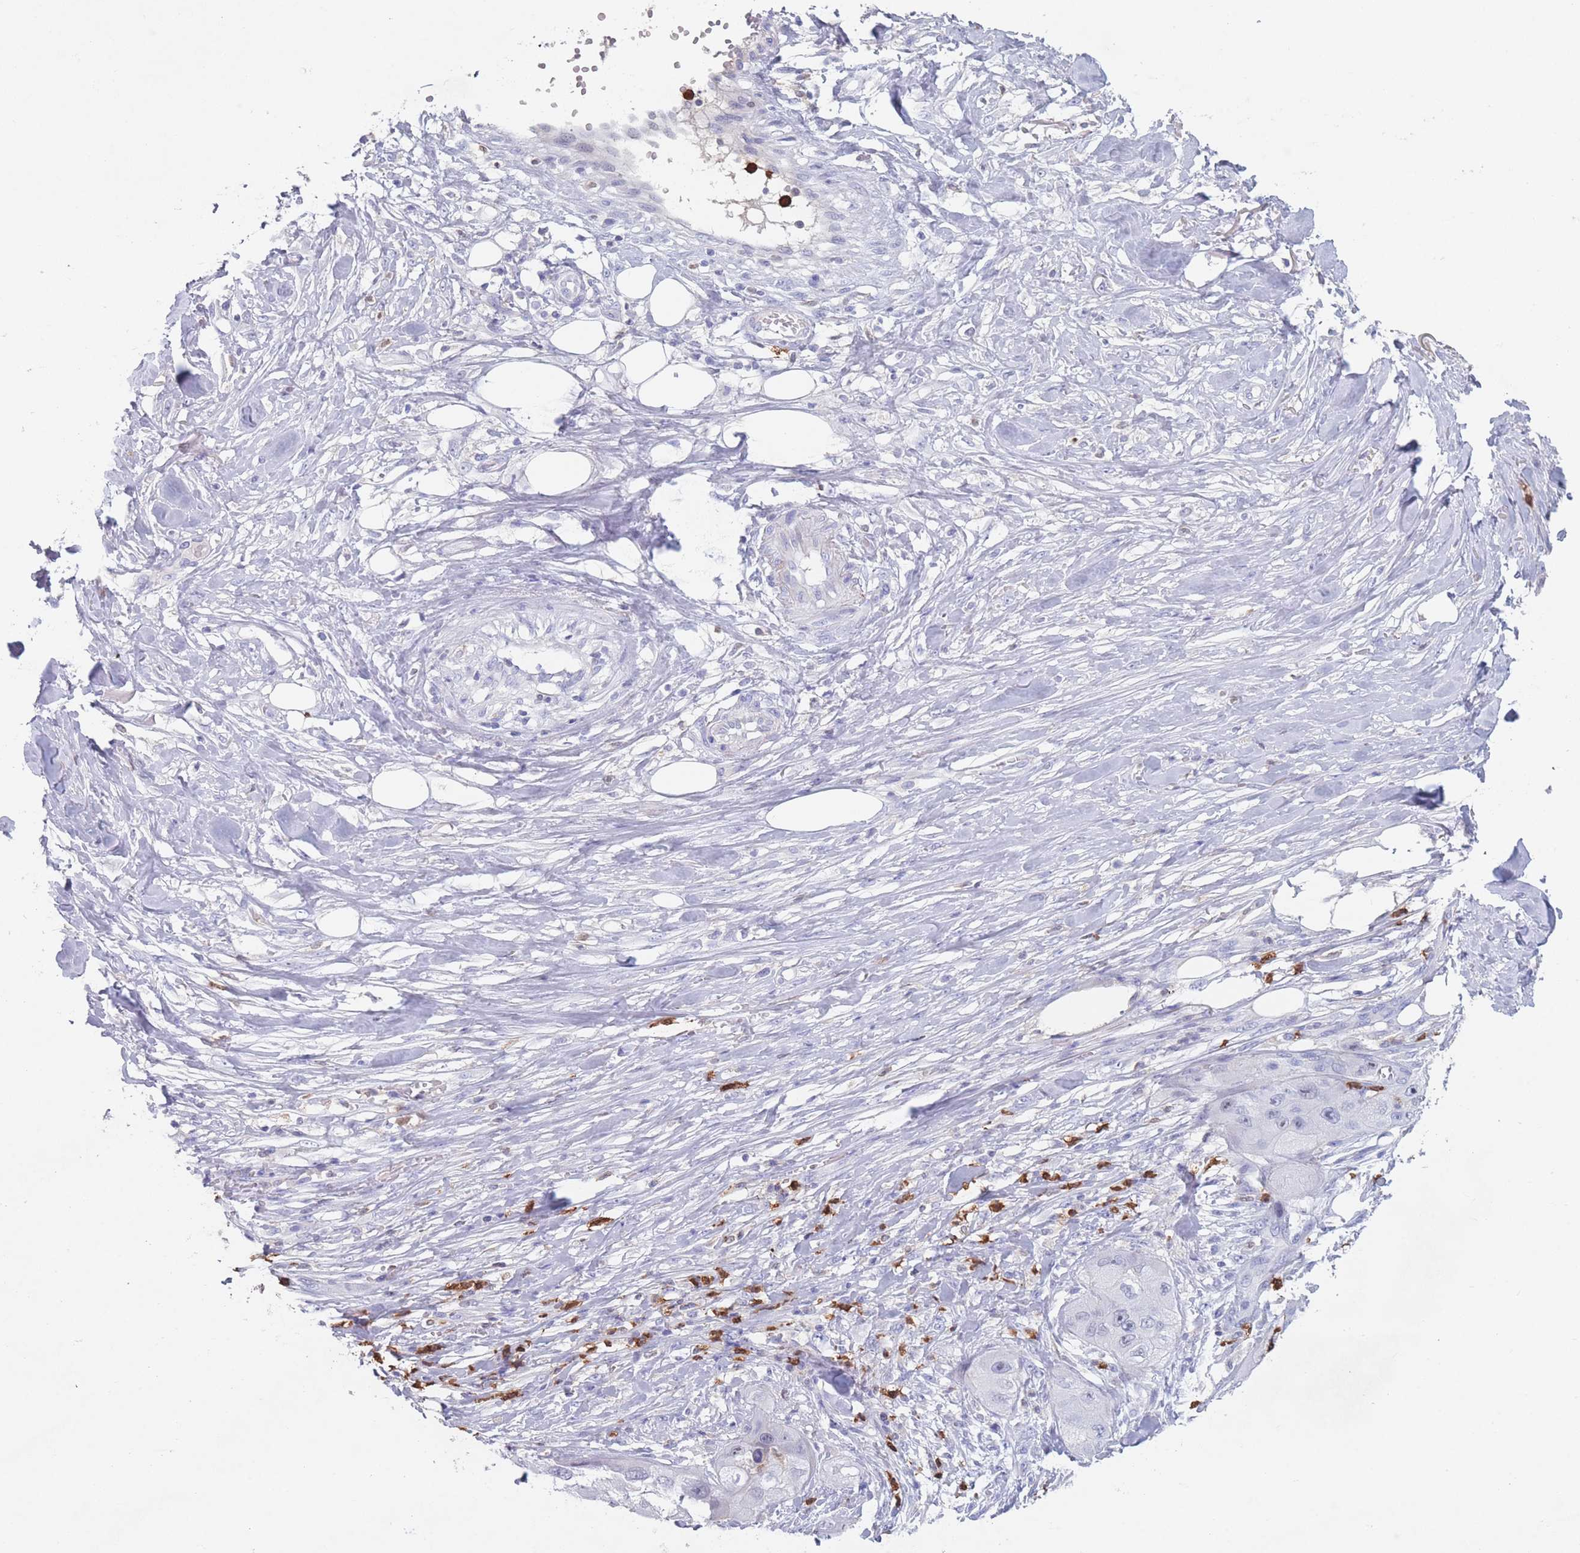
{"staining": {"intensity": "negative", "quantity": "none", "location": "none"}, "tissue": "skin cancer", "cell_type": "Tumor cells", "image_type": "cancer", "snomed": [{"axis": "morphology", "description": "Squamous cell carcinoma, NOS"}, {"axis": "topography", "description": "Skin"}, {"axis": "topography", "description": "Subcutis"}], "caption": "The photomicrograph exhibits no staining of tumor cells in skin cancer.", "gene": "ATP1A3", "patient": {"sex": "male", "age": 73}}